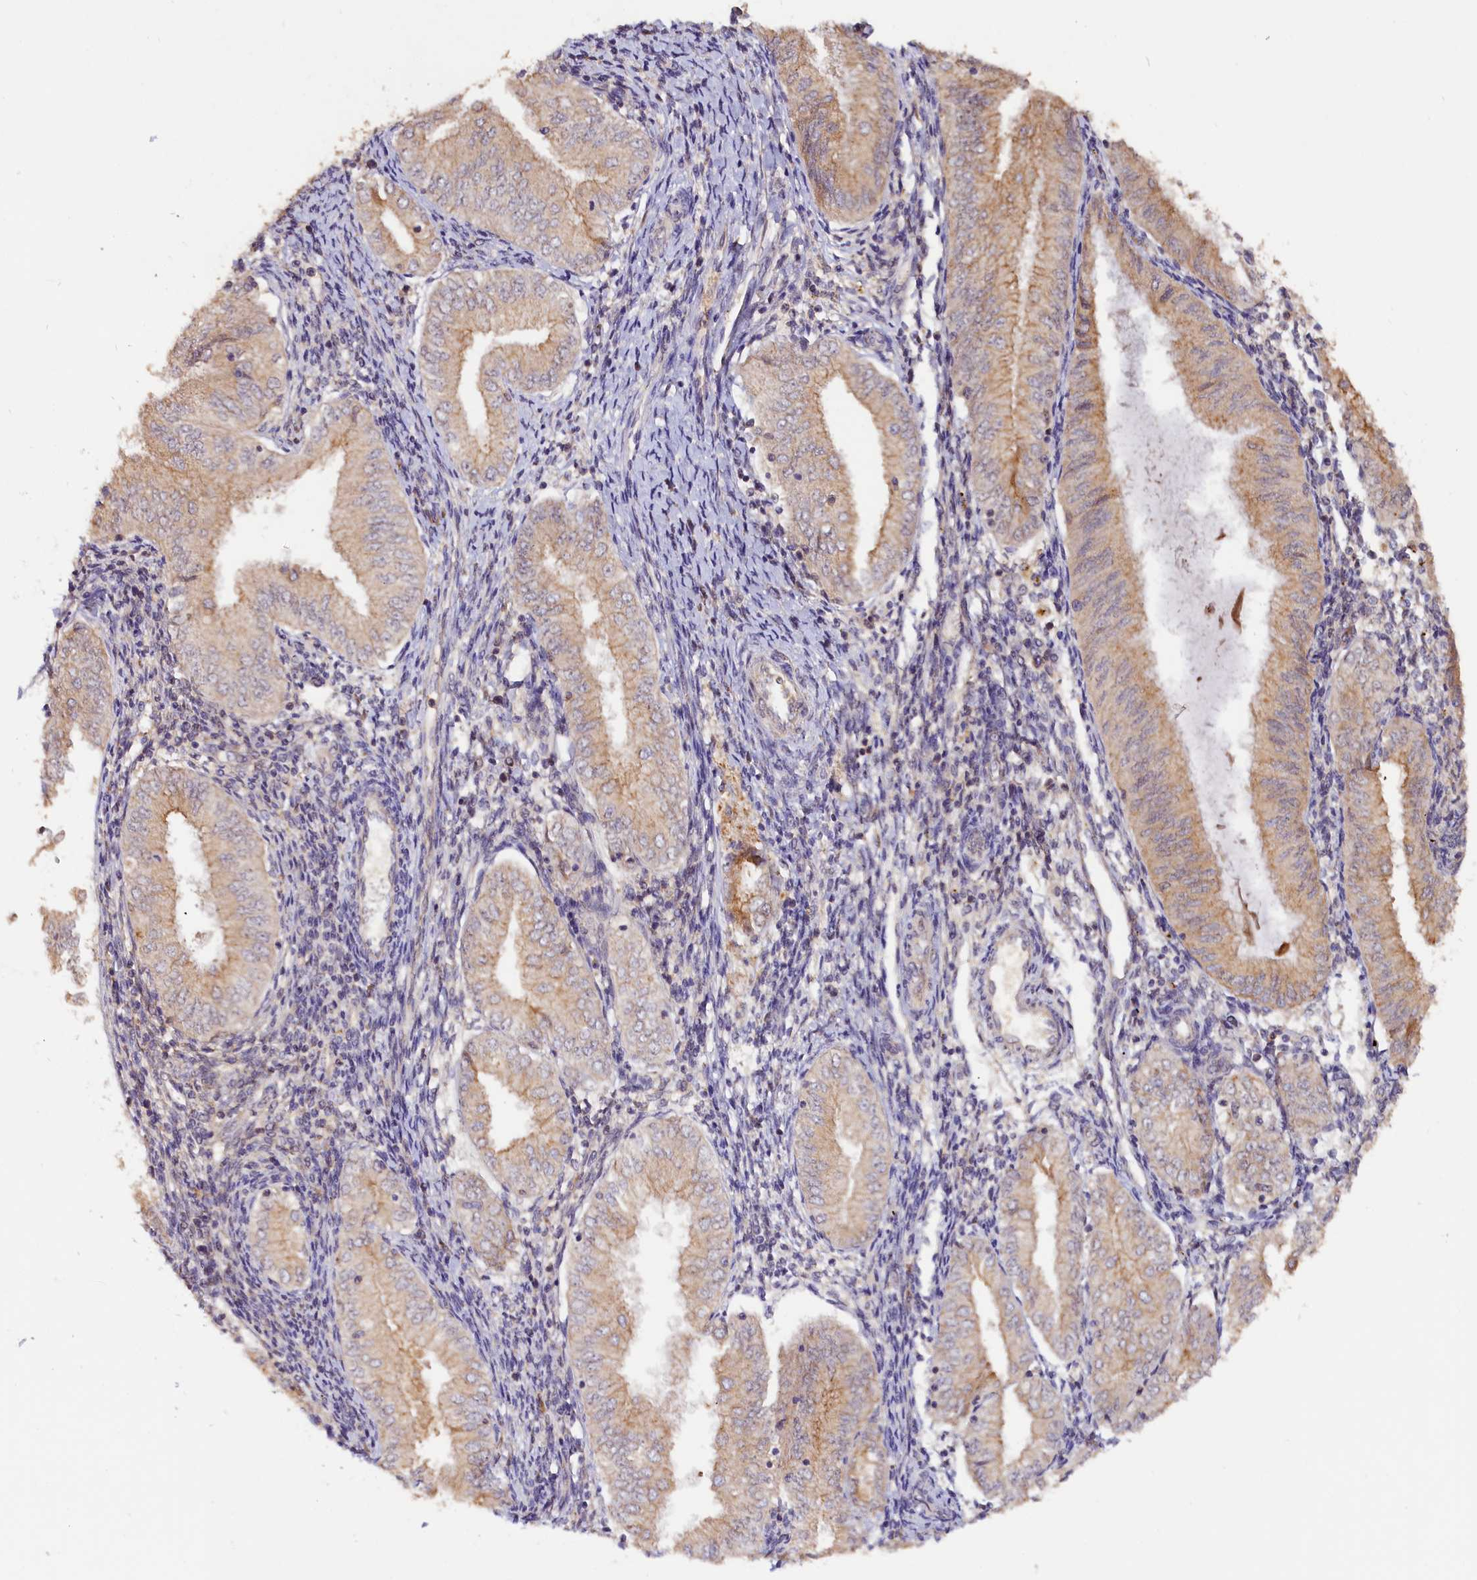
{"staining": {"intensity": "weak", "quantity": ">75%", "location": "cytoplasmic/membranous"}, "tissue": "endometrial cancer", "cell_type": "Tumor cells", "image_type": "cancer", "snomed": [{"axis": "morphology", "description": "Adenocarcinoma, NOS"}, {"axis": "topography", "description": "Endometrium"}], "caption": "A brown stain labels weak cytoplasmic/membranous expression of a protein in endometrial cancer (adenocarcinoma) tumor cells.", "gene": "TANGO6", "patient": {"sex": "female", "age": 53}}